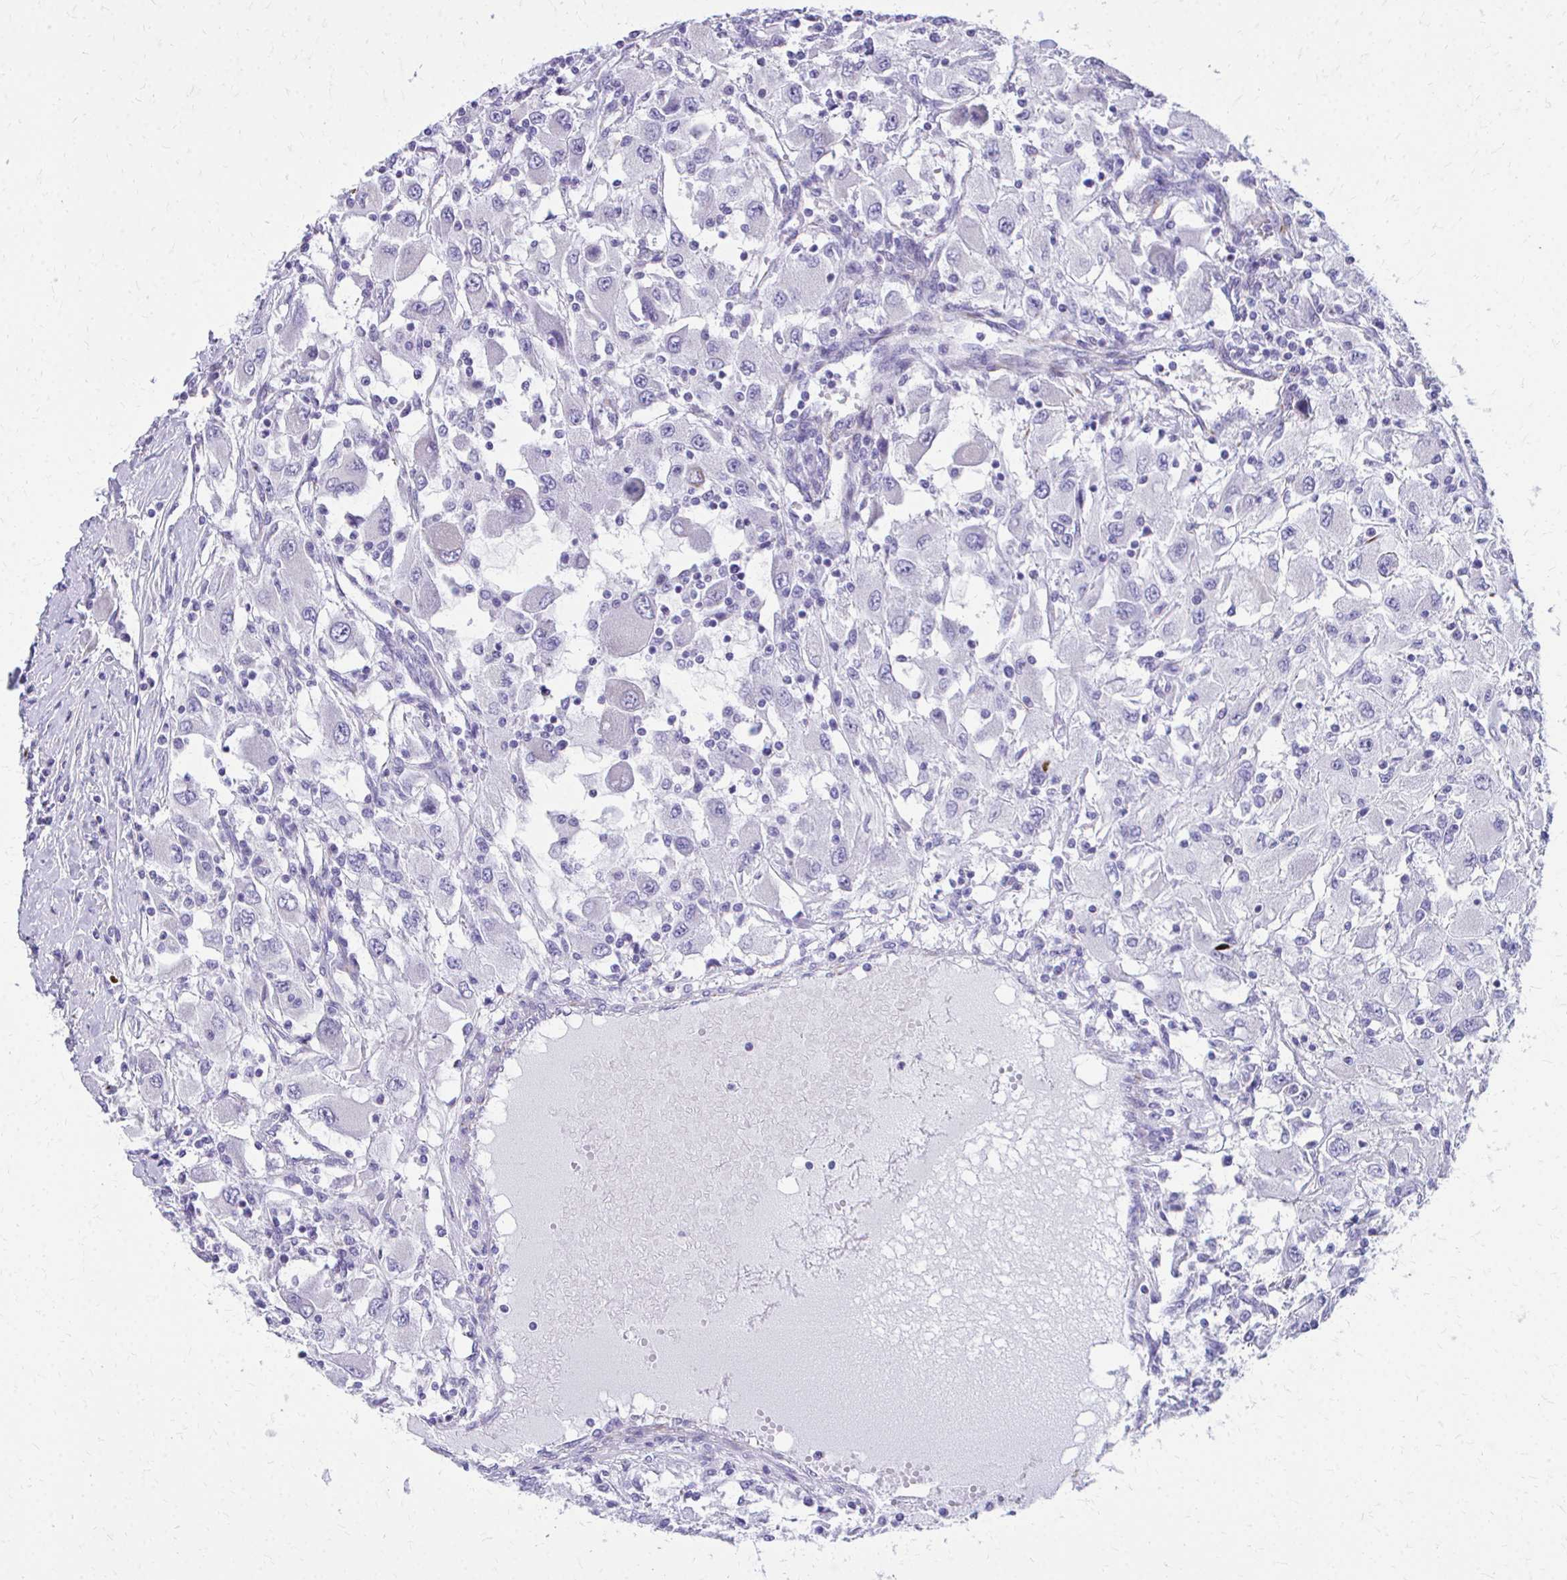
{"staining": {"intensity": "negative", "quantity": "none", "location": "none"}, "tissue": "renal cancer", "cell_type": "Tumor cells", "image_type": "cancer", "snomed": [{"axis": "morphology", "description": "Adenocarcinoma, NOS"}, {"axis": "topography", "description": "Kidney"}], "caption": "The immunohistochemistry (IHC) micrograph has no significant staining in tumor cells of renal cancer tissue. Brightfield microscopy of immunohistochemistry (IHC) stained with DAB (3,3'-diaminobenzidine) (brown) and hematoxylin (blue), captured at high magnification.", "gene": "TRIM6", "patient": {"sex": "female", "age": 67}}